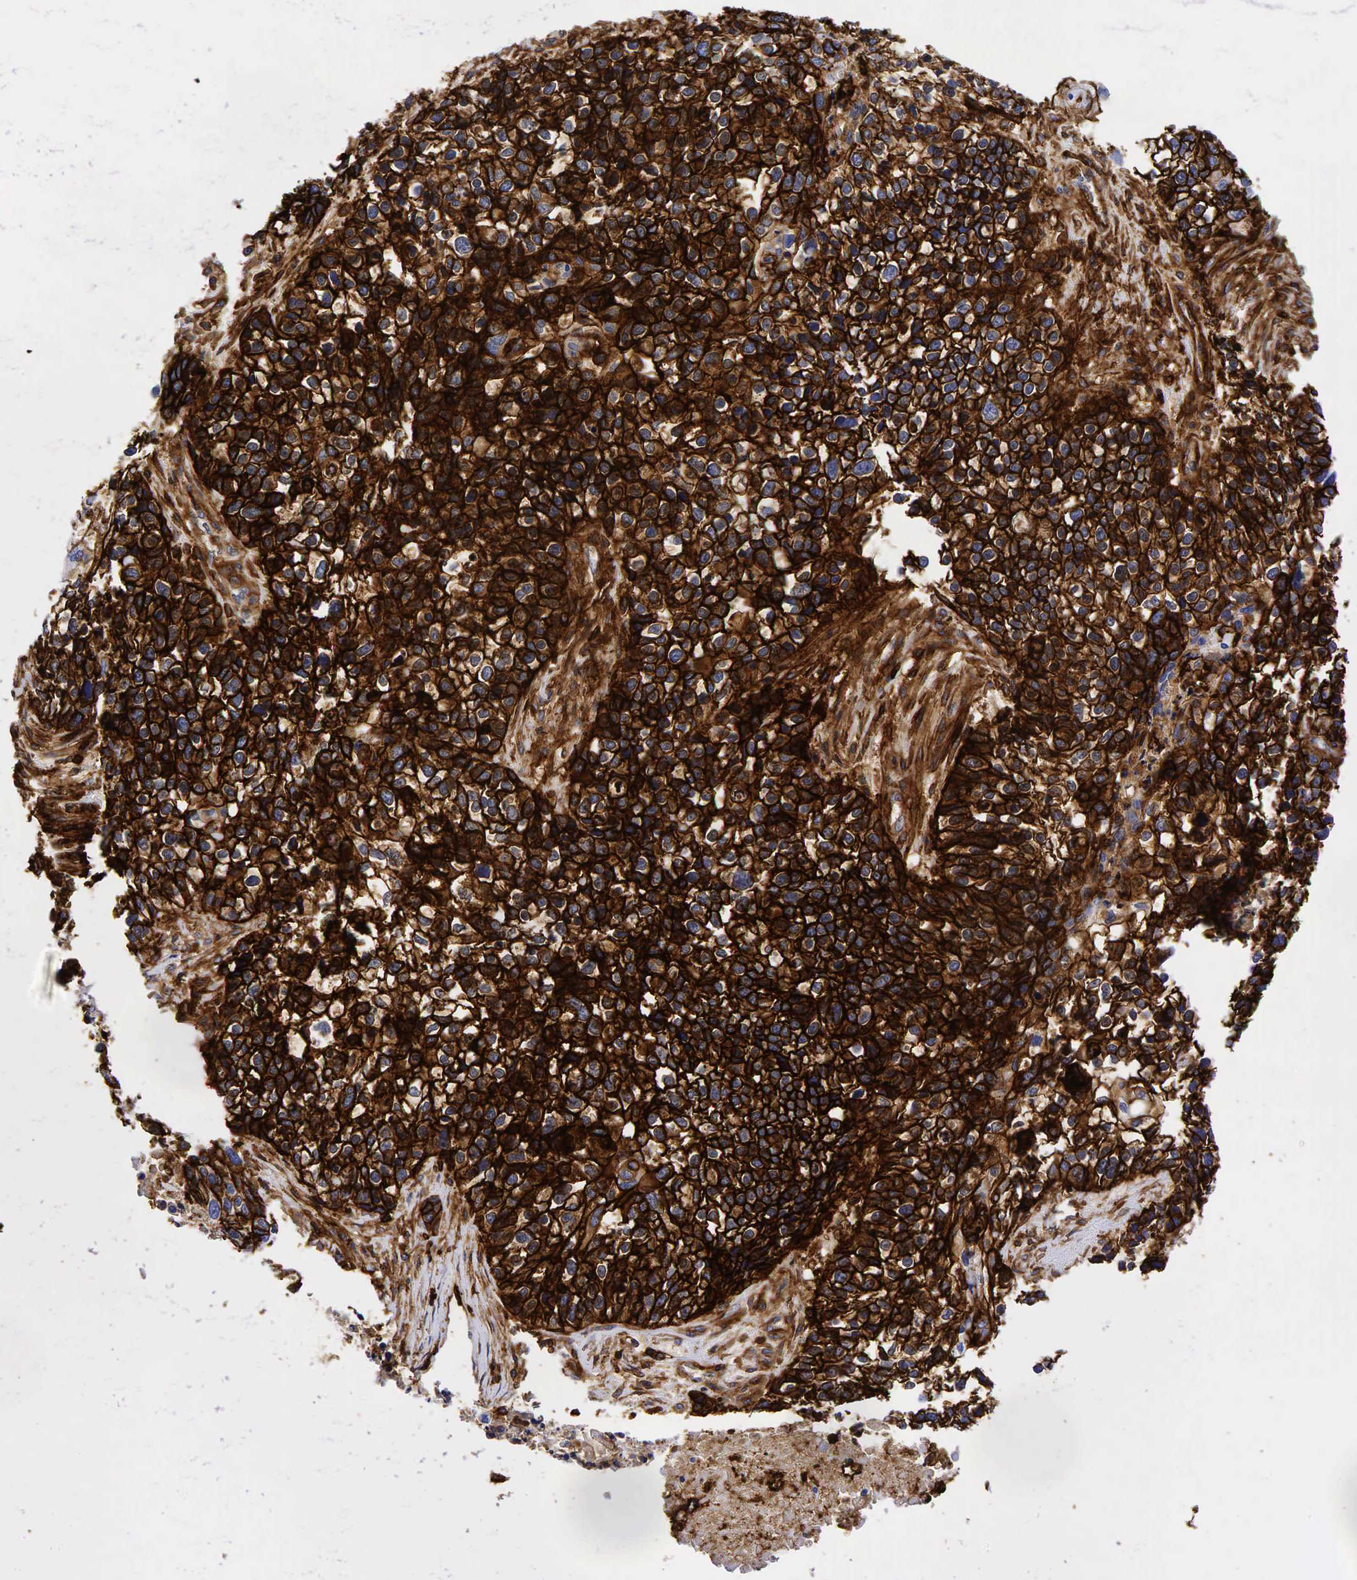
{"staining": {"intensity": "strong", "quantity": ">75%", "location": "cytoplasmic/membranous"}, "tissue": "lung cancer", "cell_type": "Tumor cells", "image_type": "cancer", "snomed": [{"axis": "morphology", "description": "Squamous cell carcinoma, NOS"}, {"axis": "topography", "description": "Lymph node"}, {"axis": "topography", "description": "Lung"}], "caption": "High-magnification brightfield microscopy of lung cancer stained with DAB (3,3'-diaminobenzidine) (brown) and counterstained with hematoxylin (blue). tumor cells exhibit strong cytoplasmic/membranous positivity is appreciated in about>75% of cells.", "gene": "CD44", "patient": {"sex": "male", "age": 74}}